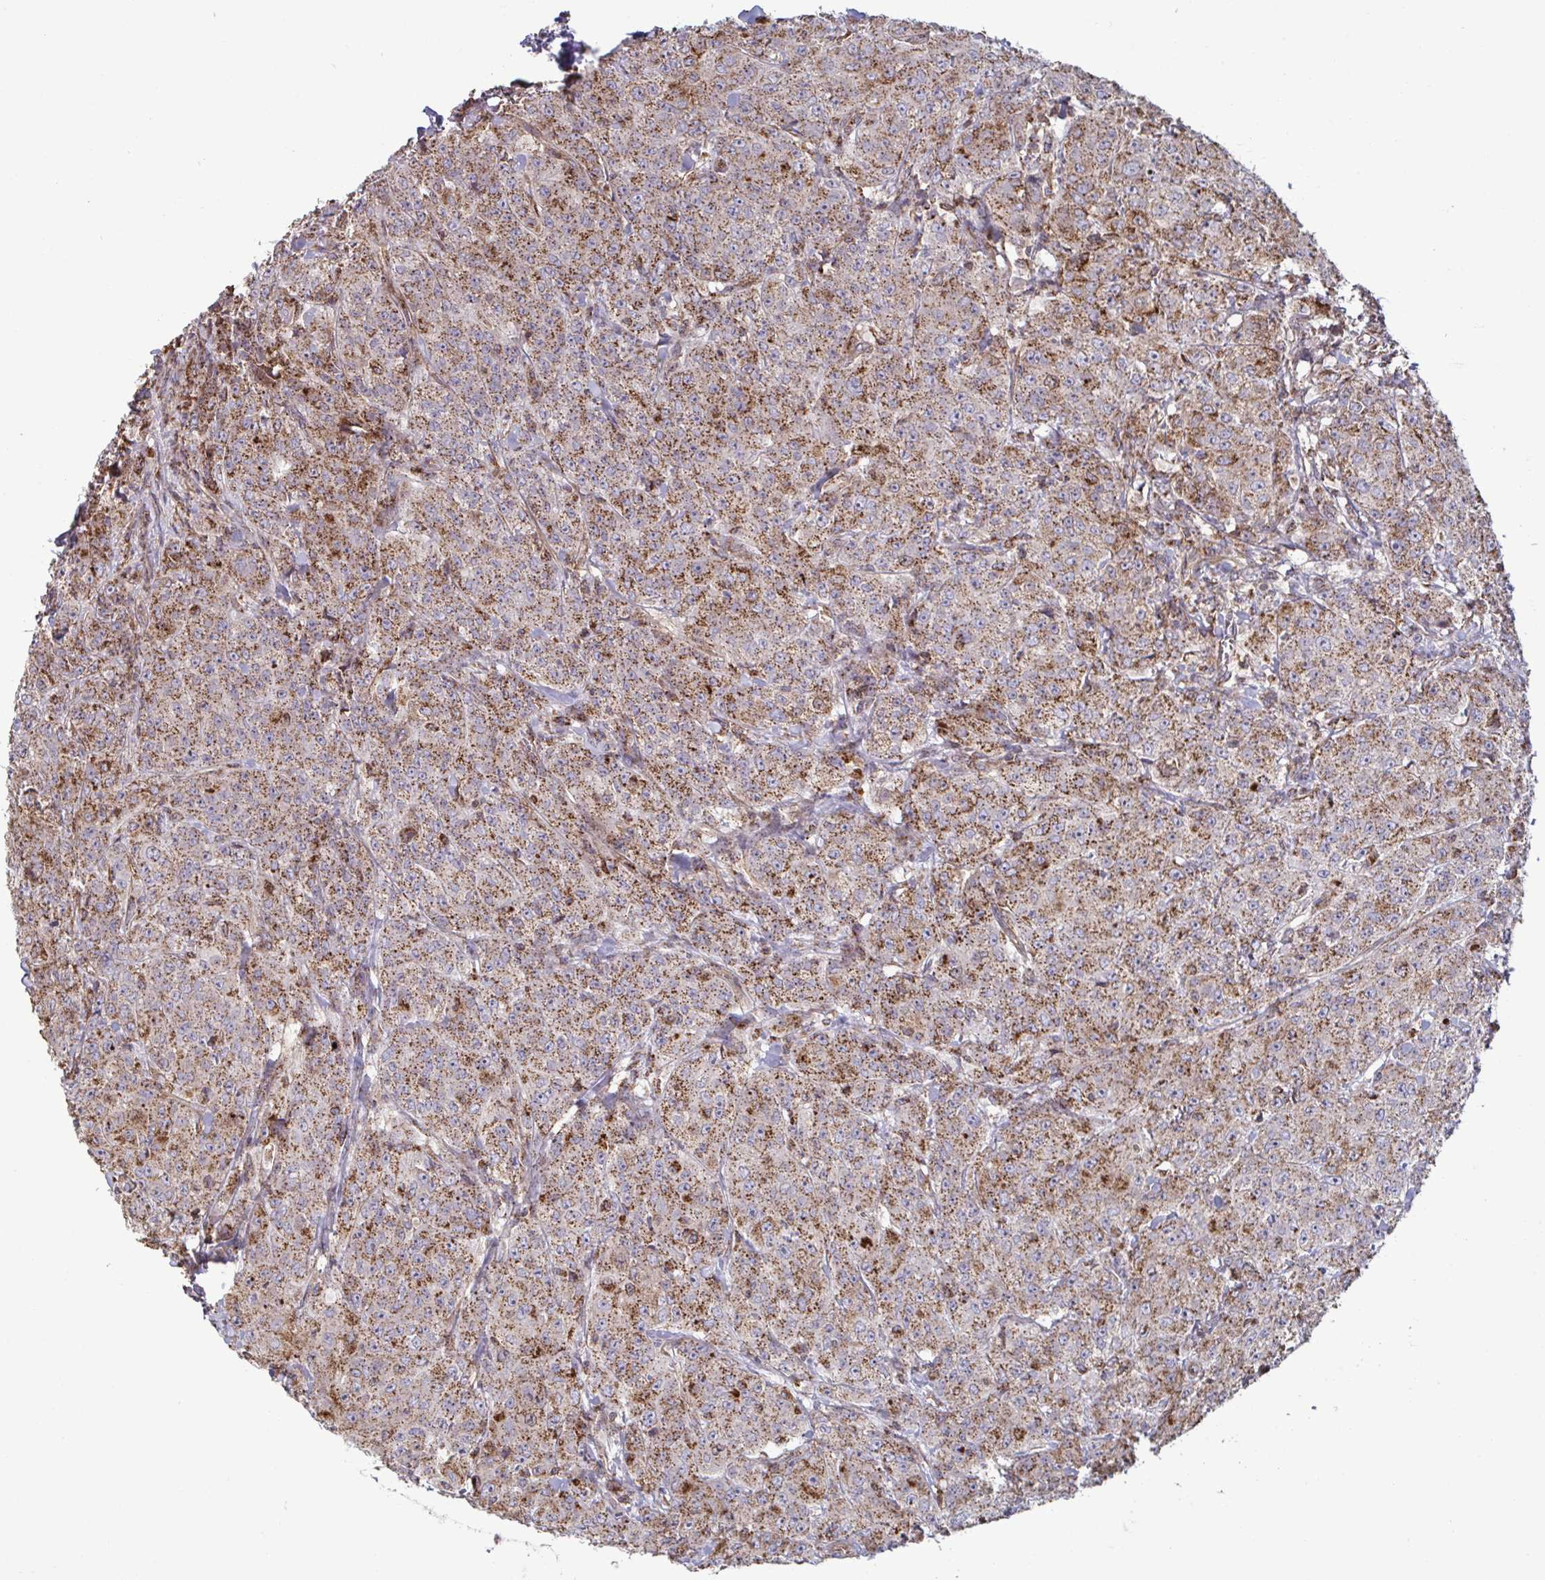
{"staining": {"intensity": "moderate", "quantity": ">75%", "location": "cytoplasmic/membranous"}, "tissue": "breast cancer", "cell_type": "Tumor cells", "image_type": "cancer", "snomed": [{"axis": "morphology", "description": "Normal tissue, NOS"}, {"axis": "morphology", "description": "Duct carcinoma"}, {"axis": "topography", "description": "Breast"}], "caption": "Breast infiltrating ductal carcinoma stained with DAB (3,3'-diaminobenzidine) immunohistochemistry displays medium levels of moderate cytoplasmic/membranous staining in about >75% of tumor cells.", "gene": "SPRY1", "patient": {"sex": "female", "age": 43}}